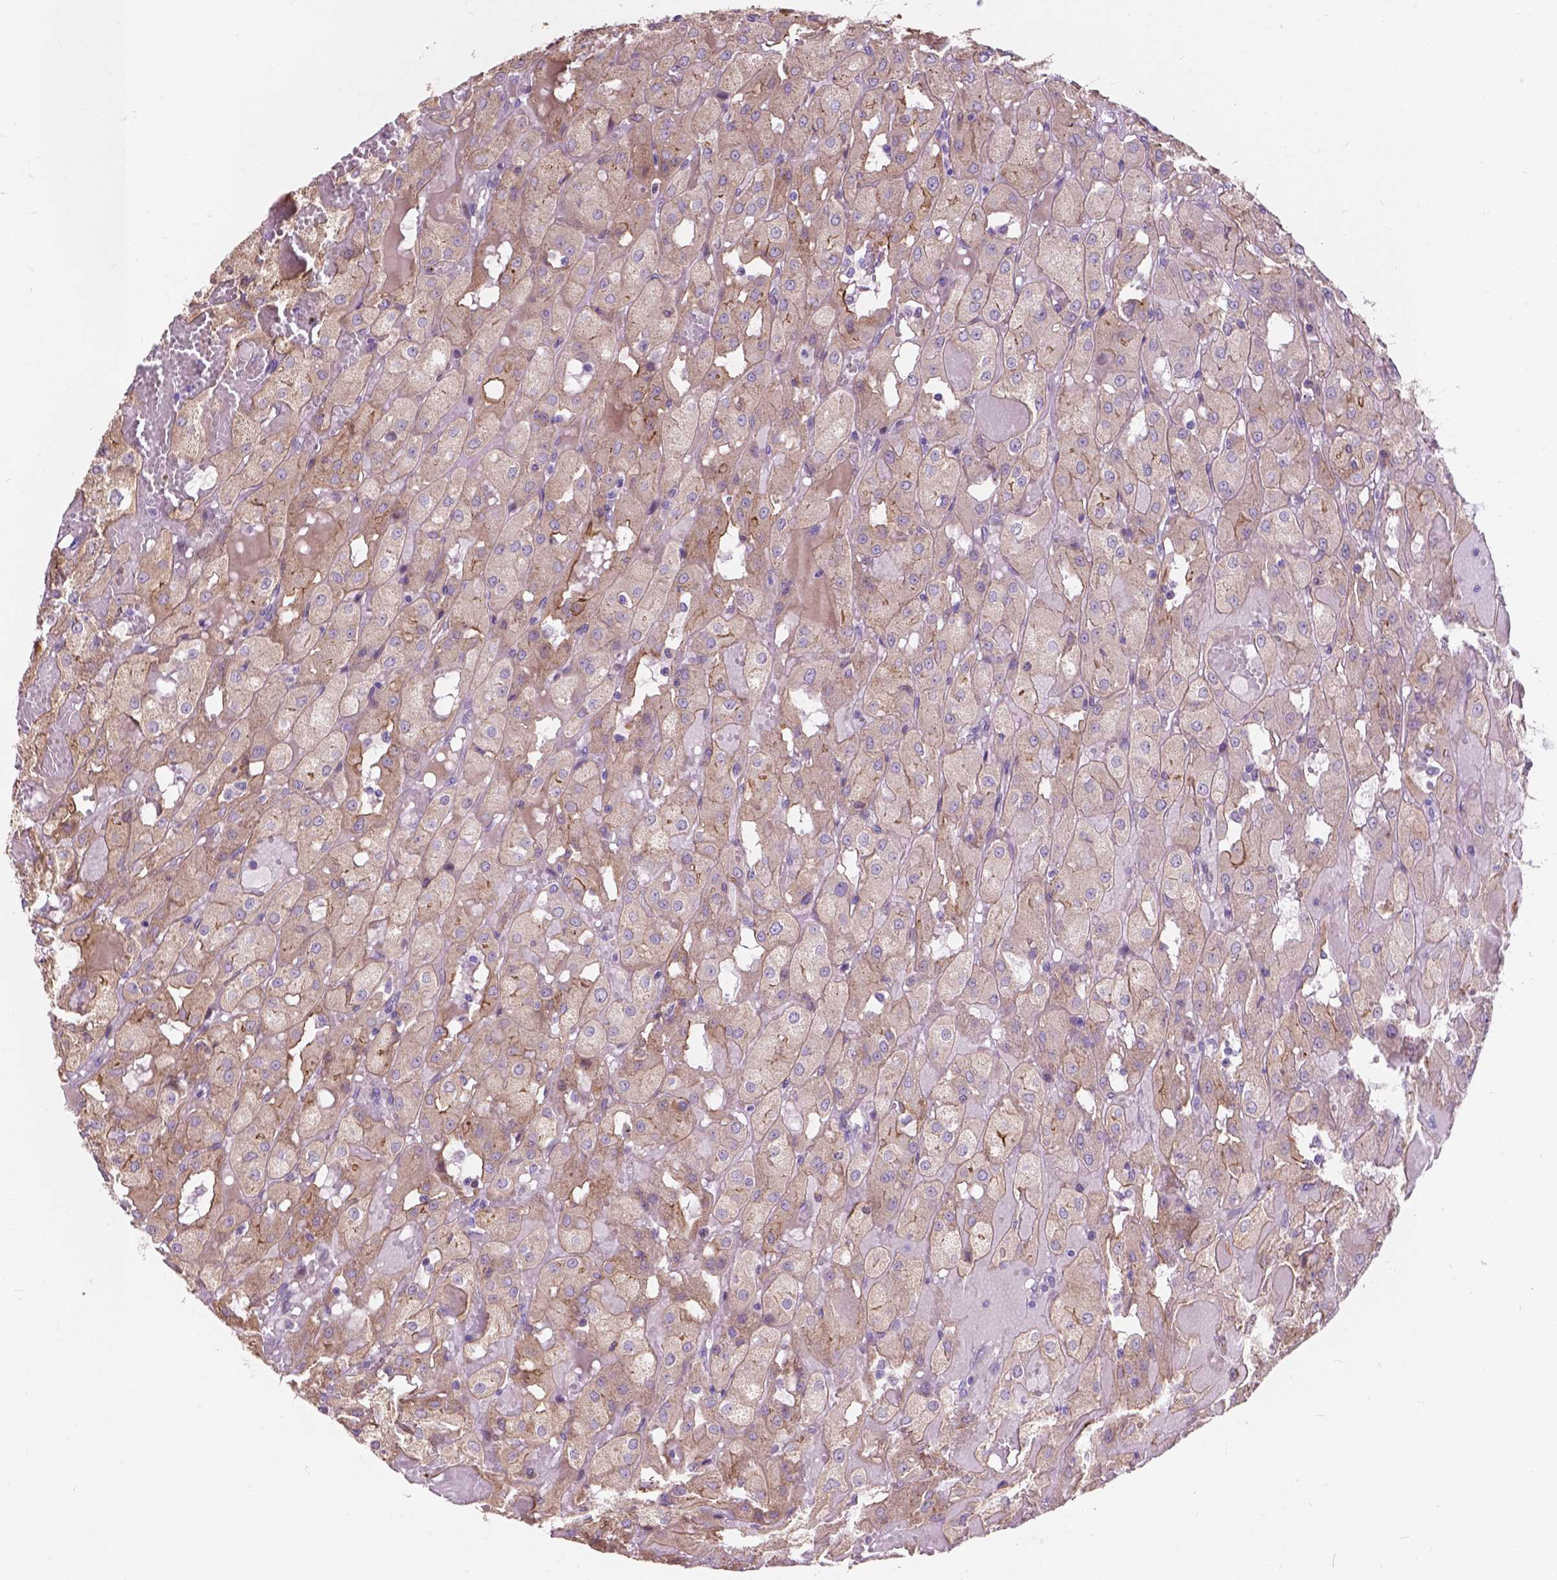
{"staining": {"intensity": "weak", "quantity": ">75%", "location": "cytoplasmic/membranous"}, "tissue": "renal cancer", "cell_type": "Tumor cells", "image_type": "cancer", "snomed": [{"axis": "morphology", "description": "Adenocarcinoma, NOS"}, {"axis": "topography", "description": "Kidney"}], "caption": "Protein expression analysis of adenocarcinoma (renal) displays weak cytoplasmic/membranous positivity in approximately >75% of tumor cells.", "gene": "MYH14", "patient": {"sex": "male", "age": 72}}